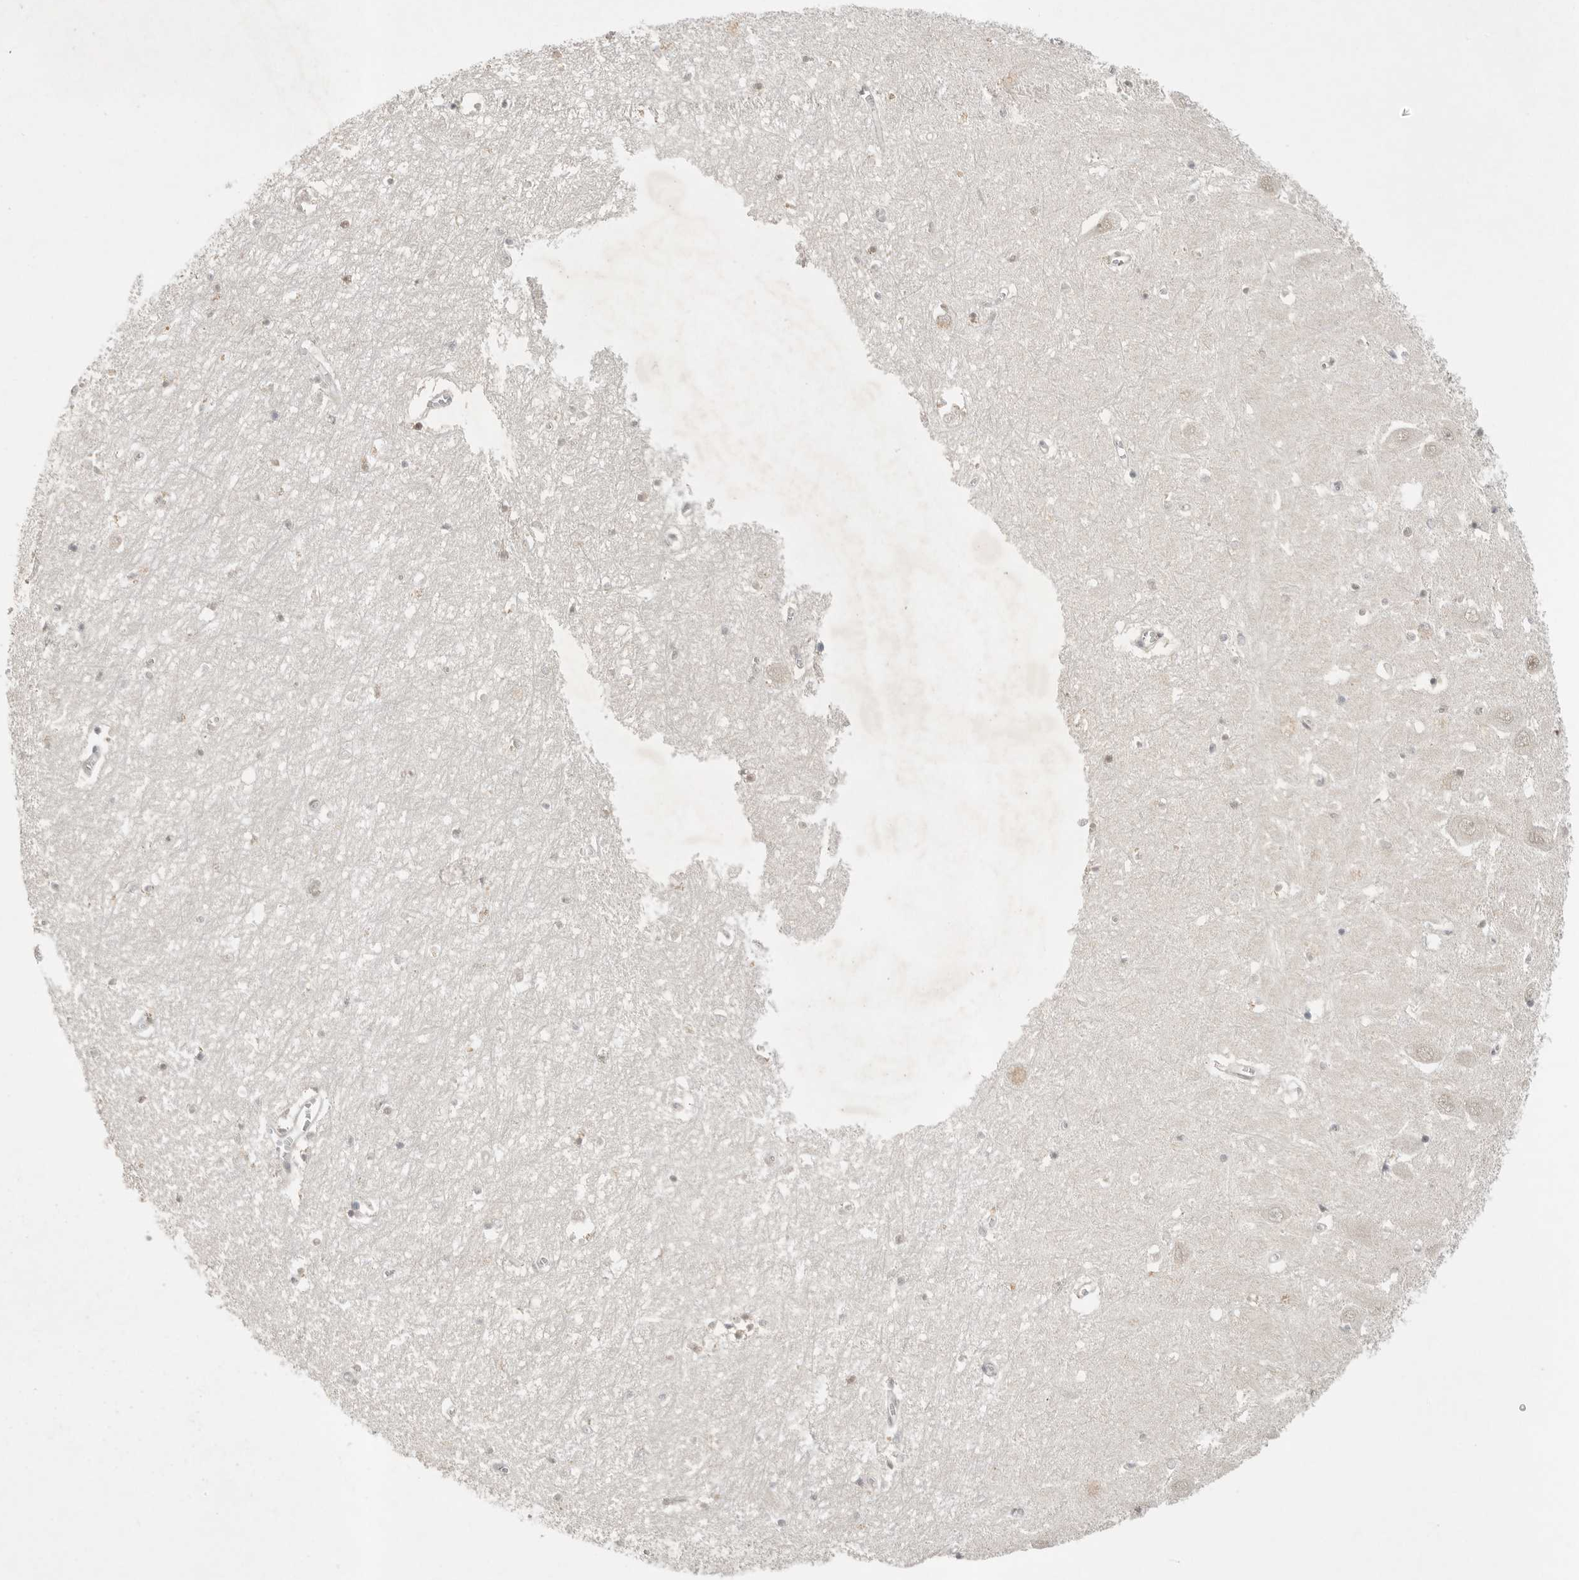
{"staining": {"intensity": "negative", "quantity": "none", "location": "none"}, "tissue": "hippocampus", "cell_type": "Glial cells", "image_type": "normal", "snomed": [{"axis": "morphology", "description": "Normal tissue, NOS"}, {"axis": "topography", "description": "Hippocampus"}], "caption": "Immunohistochemistry (IHC) of unremarkable human hippocampus shows no staining in glial cells. Nuclei are stained in blue.", "gene": "SLC25A36", "patient": {"sex": "male", "age": 70}}